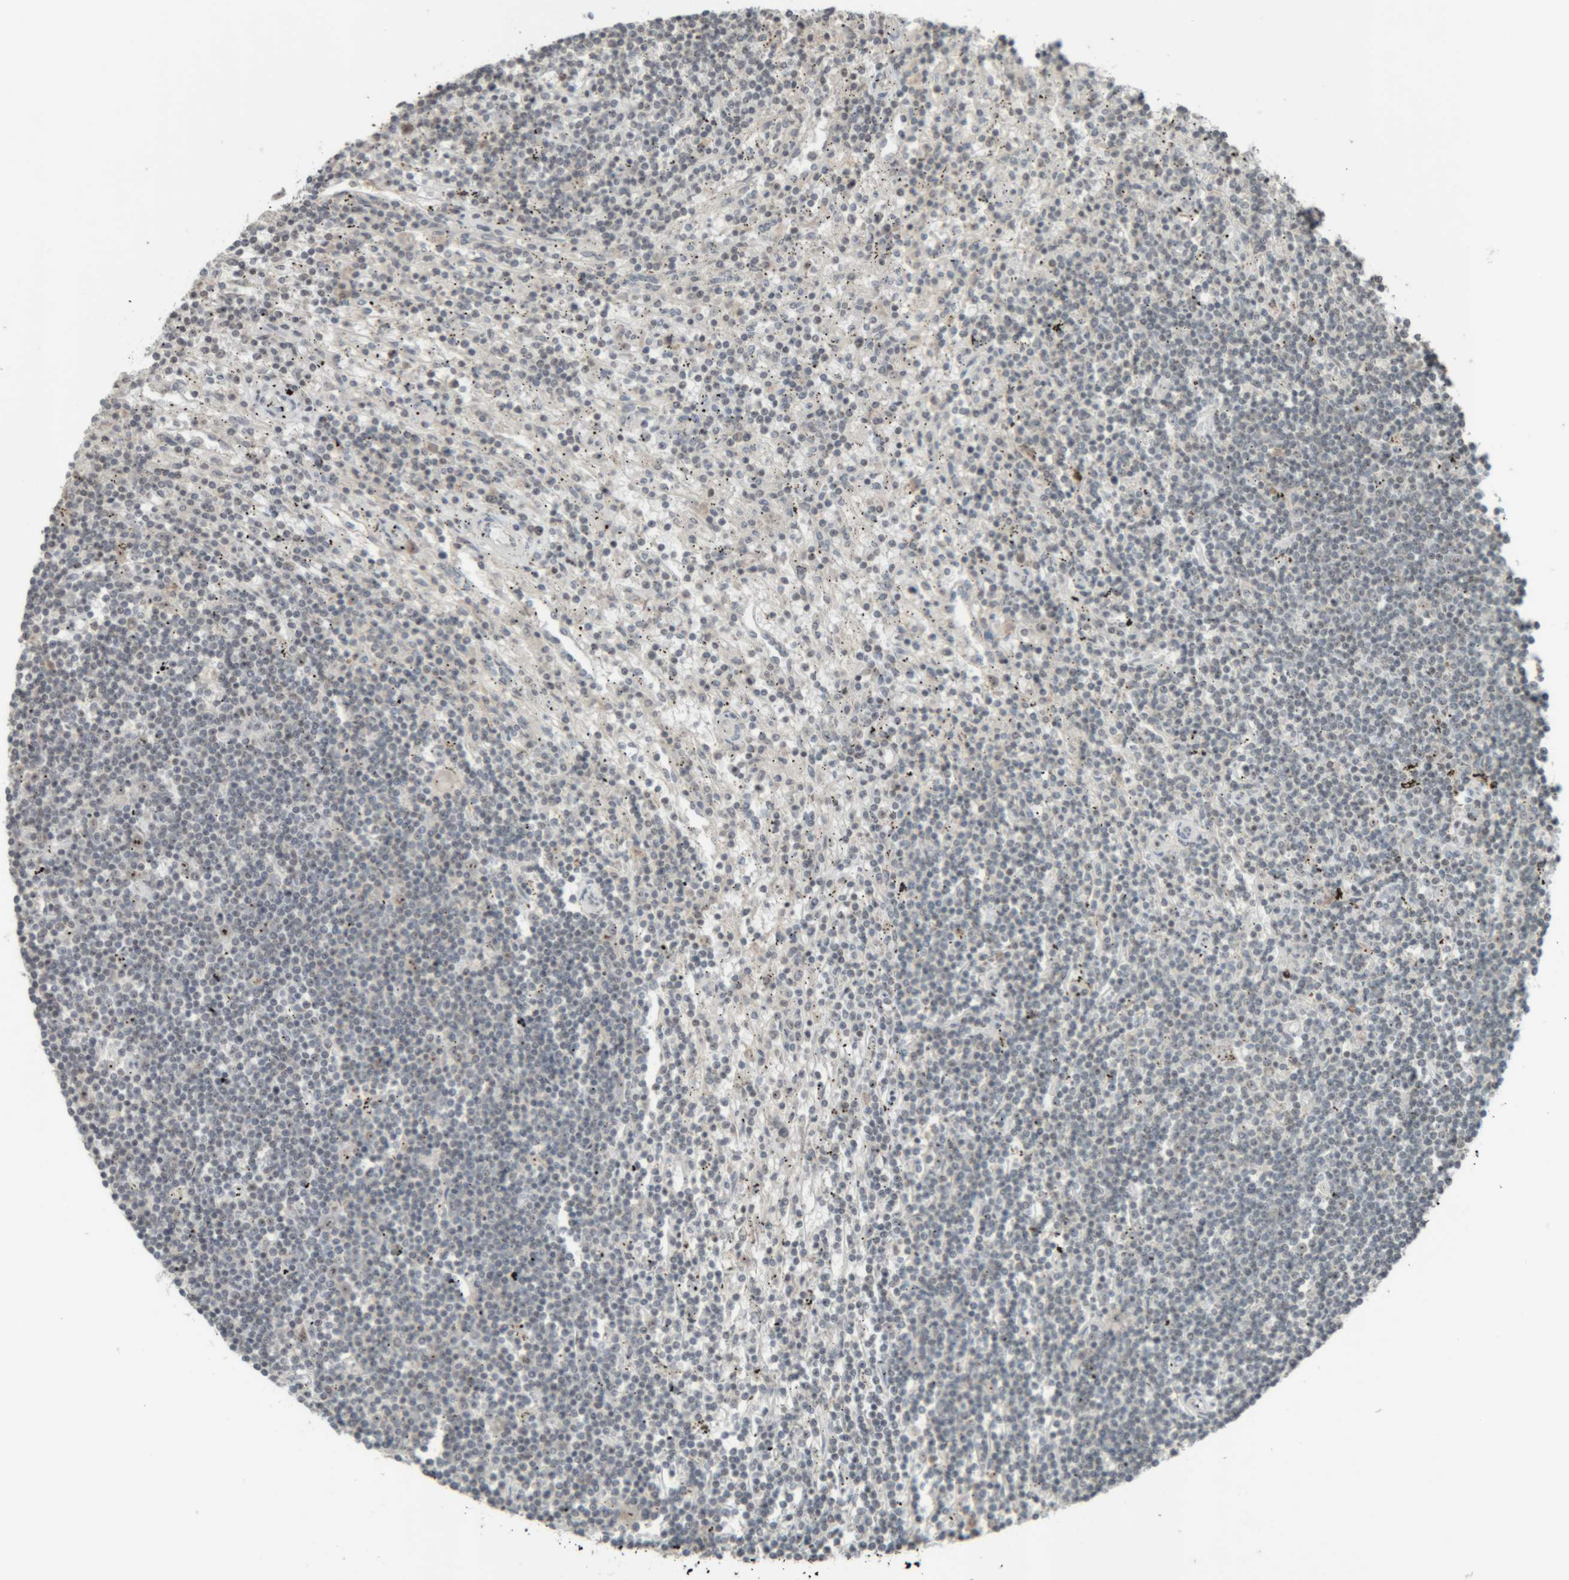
{"staining": {"intensity": "negative", "quantity": "none", "location": "none"}, "tissue": "lymphoma", "cell_type": "Tumor cells", "image_type": "cancer", "snomed": [{"axis": "morphology", "description": "Malignant lymphoma, non-Hodgkin's type, Low grade"}, {"axis": "topography", "description": "Spleen"}], "caption": "The histopathology image shows no significant positivity in tumor cells of lymphoma.", "gene": "RPF1", "patient": {"sex": "male", "age": 76}}